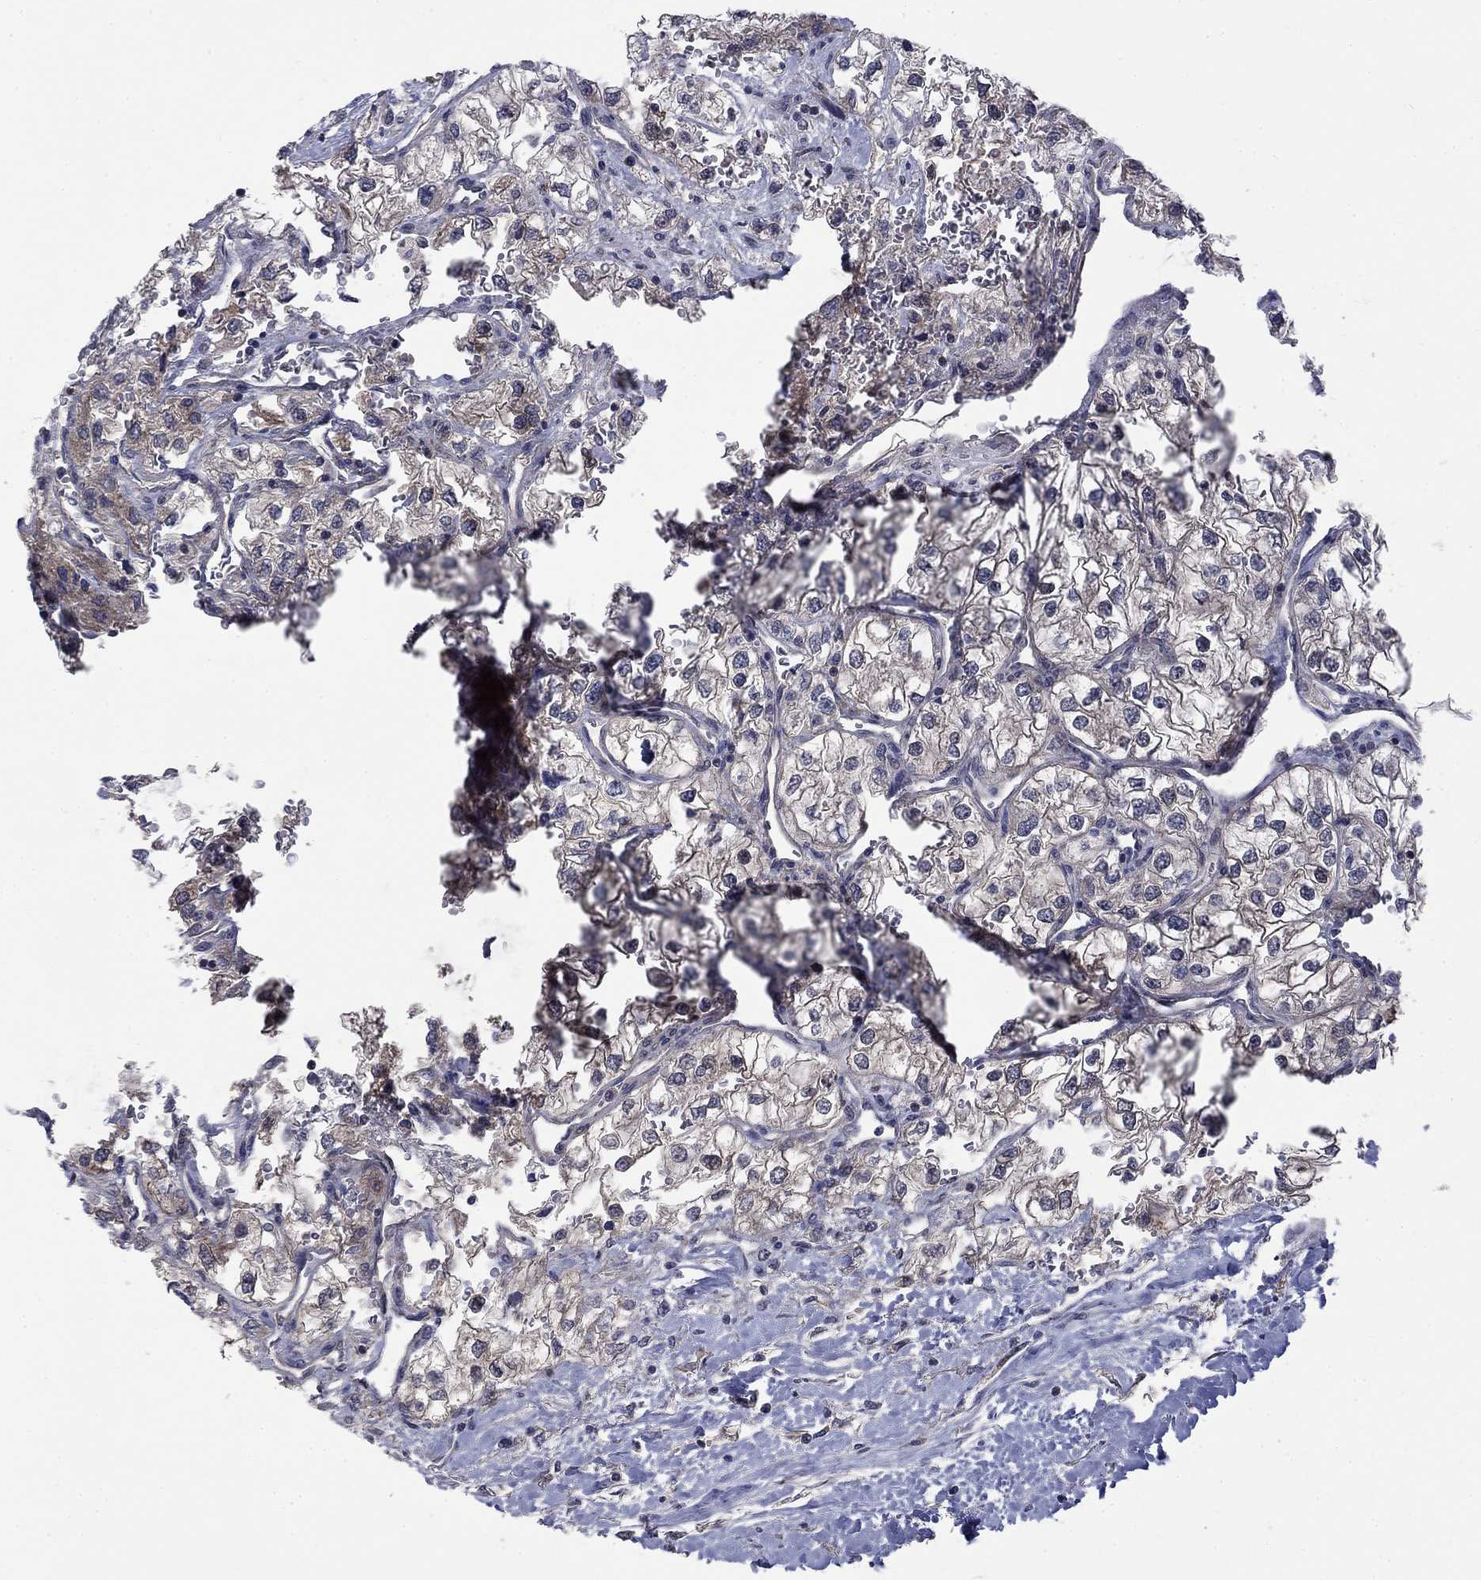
{"staining": {"intensity": "moderate", "quantity": "<25%", "location": "cytoplasmic/membranous"}, "tissue": "renal cancer", "cell_type": "Tumor cells", "image_type": "cancer", "snomed": [{"axis": "morphology", "description": "Adenocarcinoma, NOS"}, {"axis": "topography", "description": "Kidney"}], "caption": "Renal adenocarcinoma tissue exhibits moderate cytoplasmic/membranous expression in approximately <25% of tumor cells The staining was performed using DAB, with brown indicating positive protein expression. Nuclei are stained blue with hematoxylin.", "gene": "PDZD2", "patient": {"sex": "male", "age": 59}}